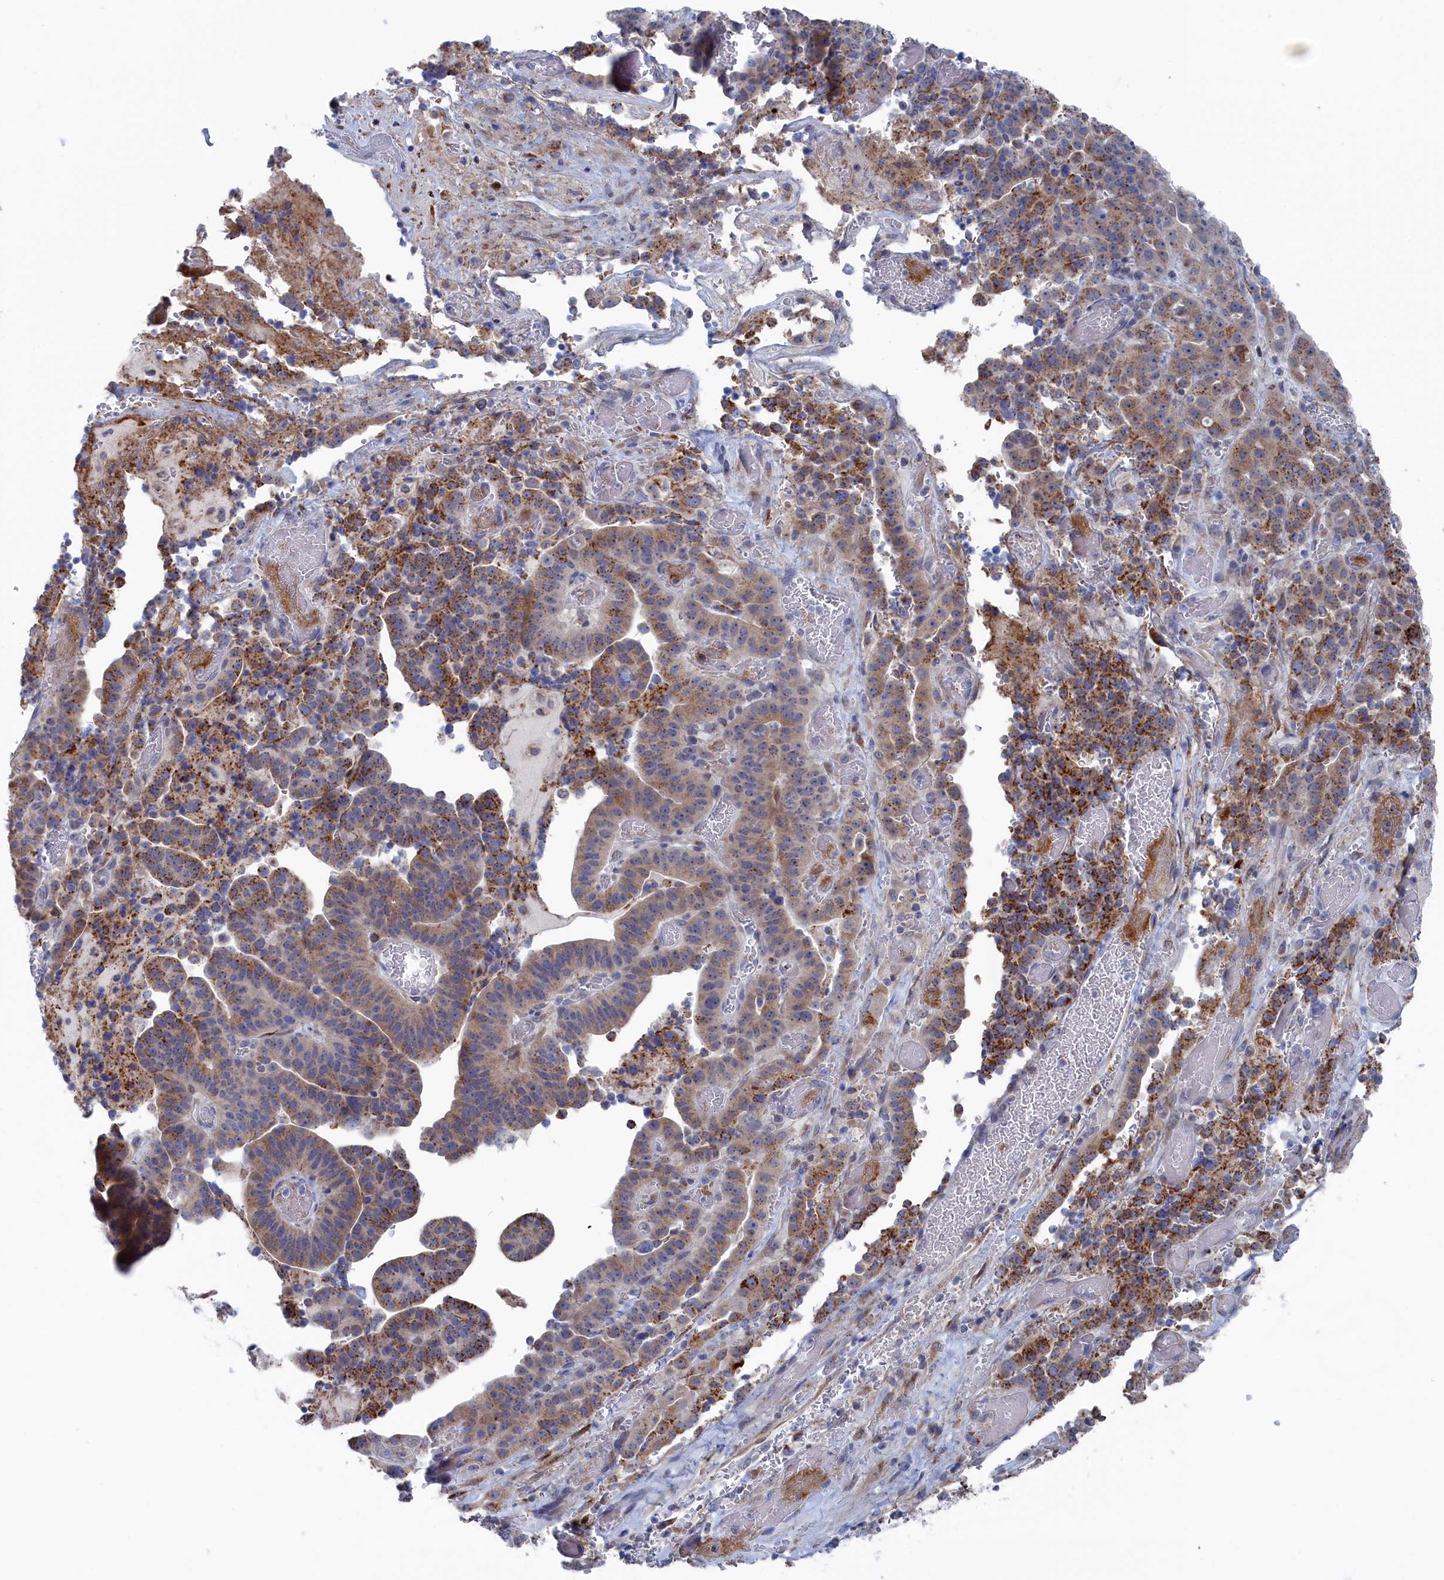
{"staining": {"intensity": "moderate", "quantity": ">75%", "location": "cytoplasmic/membranous"}, "tissue": "stomach cancer", "cell_type": "Tumor cells", "image_type": "cancer", "snomed": [{"axis": "morphology", "description": "Adenocarcinoma, NOS"}, {"axis": "topography", "description": "Stomach"}], "caption": "Immunohistochemistry of adenocarcinoma (stomach) displays medium levels of moderate cytoplasmic/membranous positivity in about >75% of tumor cells. (DAB = brown stain, brightfield microscopy at high magnification).", "gene": "IRX1", "patient": {"sex": "male", "age": 48}}